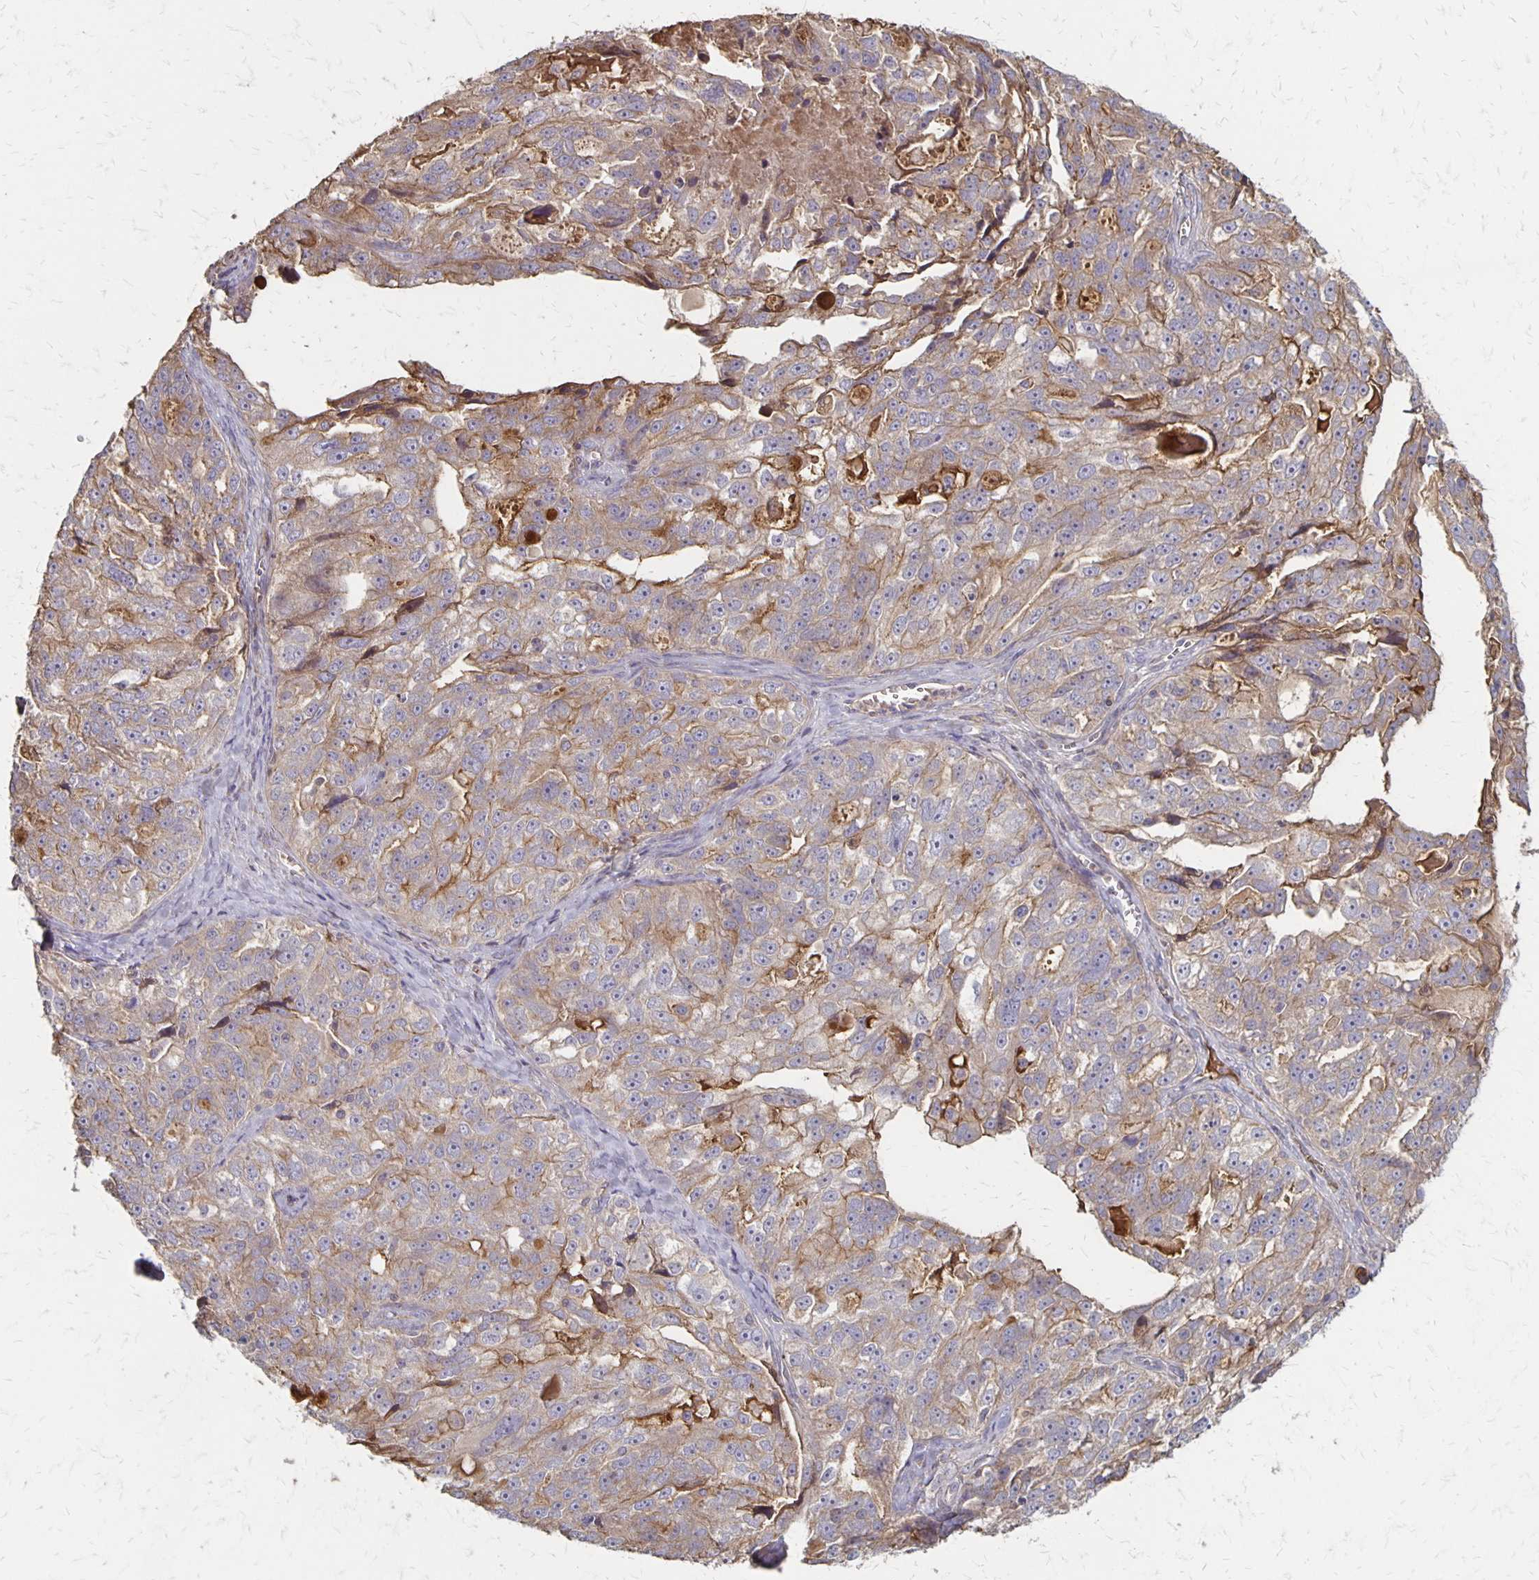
{"staining": {"intensity": "moderate", "quantity": "<25%", "location": "cytoplasmic/membranous"}, "tissue": "ovarian cancer", "cell_type": "Tumor cells", "image_type": "cancer", "snomed": [{"axis": "morphology", "description": "Cystadenocarcinoma, serous, NOS"}, {"axis": "topography", "description": "Ovary"}], "caption": "Ovarian cancer stained with IHC displays moderate cytoplasmic/membranous staining in approximately <25% of tumor cells. Nuclei are stained in blue.", "gene": "PROM2", "patient": {"sex": "female", "age": 51}}